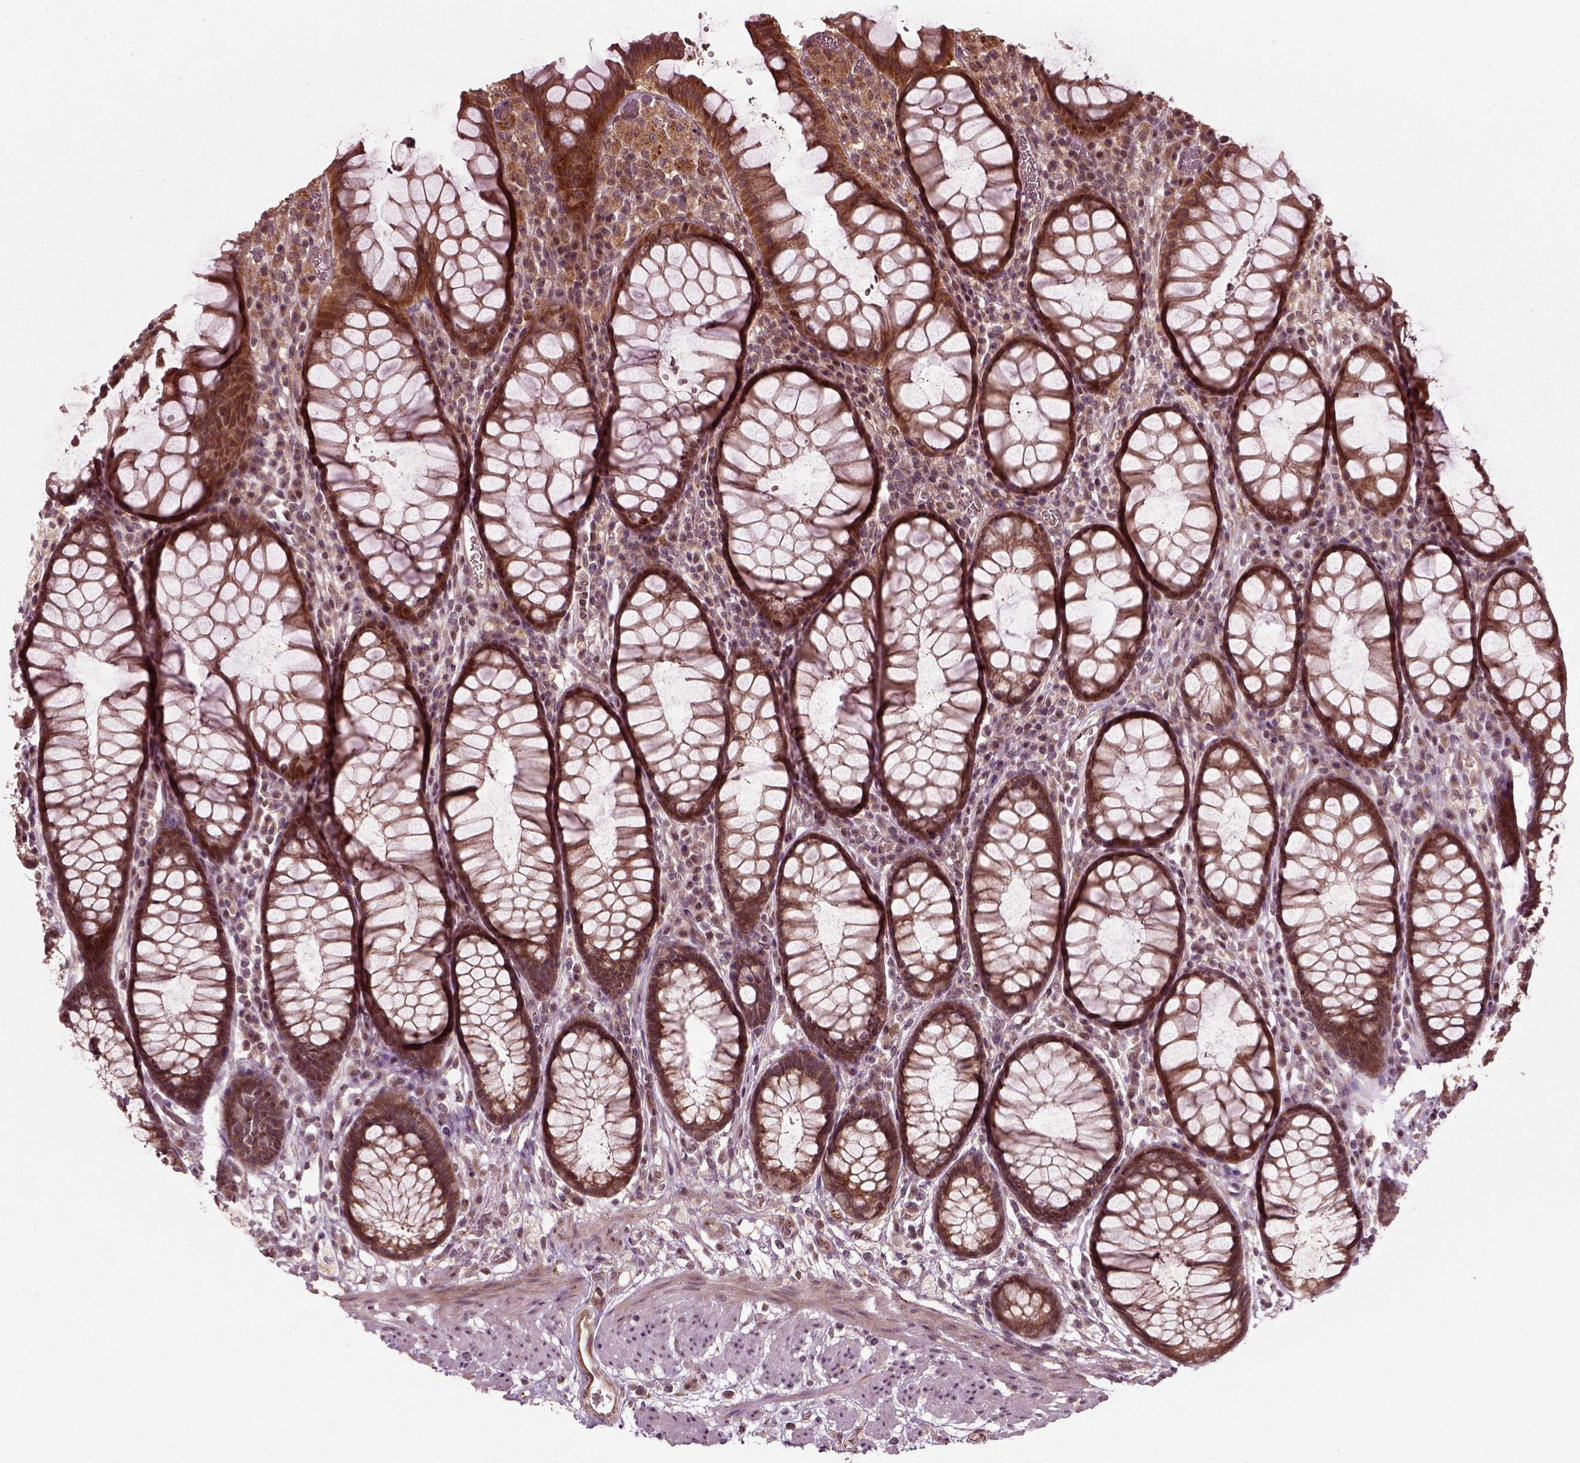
{"staining": {"intensity": "strong", "quantity": ">75%", "location": "cytoplasmic/membranous"}, "tissue": "rectum", "cell_type": "Glandular cells", "image_type": "normal", "snomed": [{"axis": "morphology", "description": "Normal tissue, NOS"}, {"axis": "topography", "description": "Rectum"}], "caption": "A photomicrograph showing strong cytoplasmic/membranous positivity in about >75% of glandular cells in unremarkable rectum, as visualized by brown immunohistochemical staining.", "gene": "PLCD3", "patient": {"sex": "female", "age": 68}}